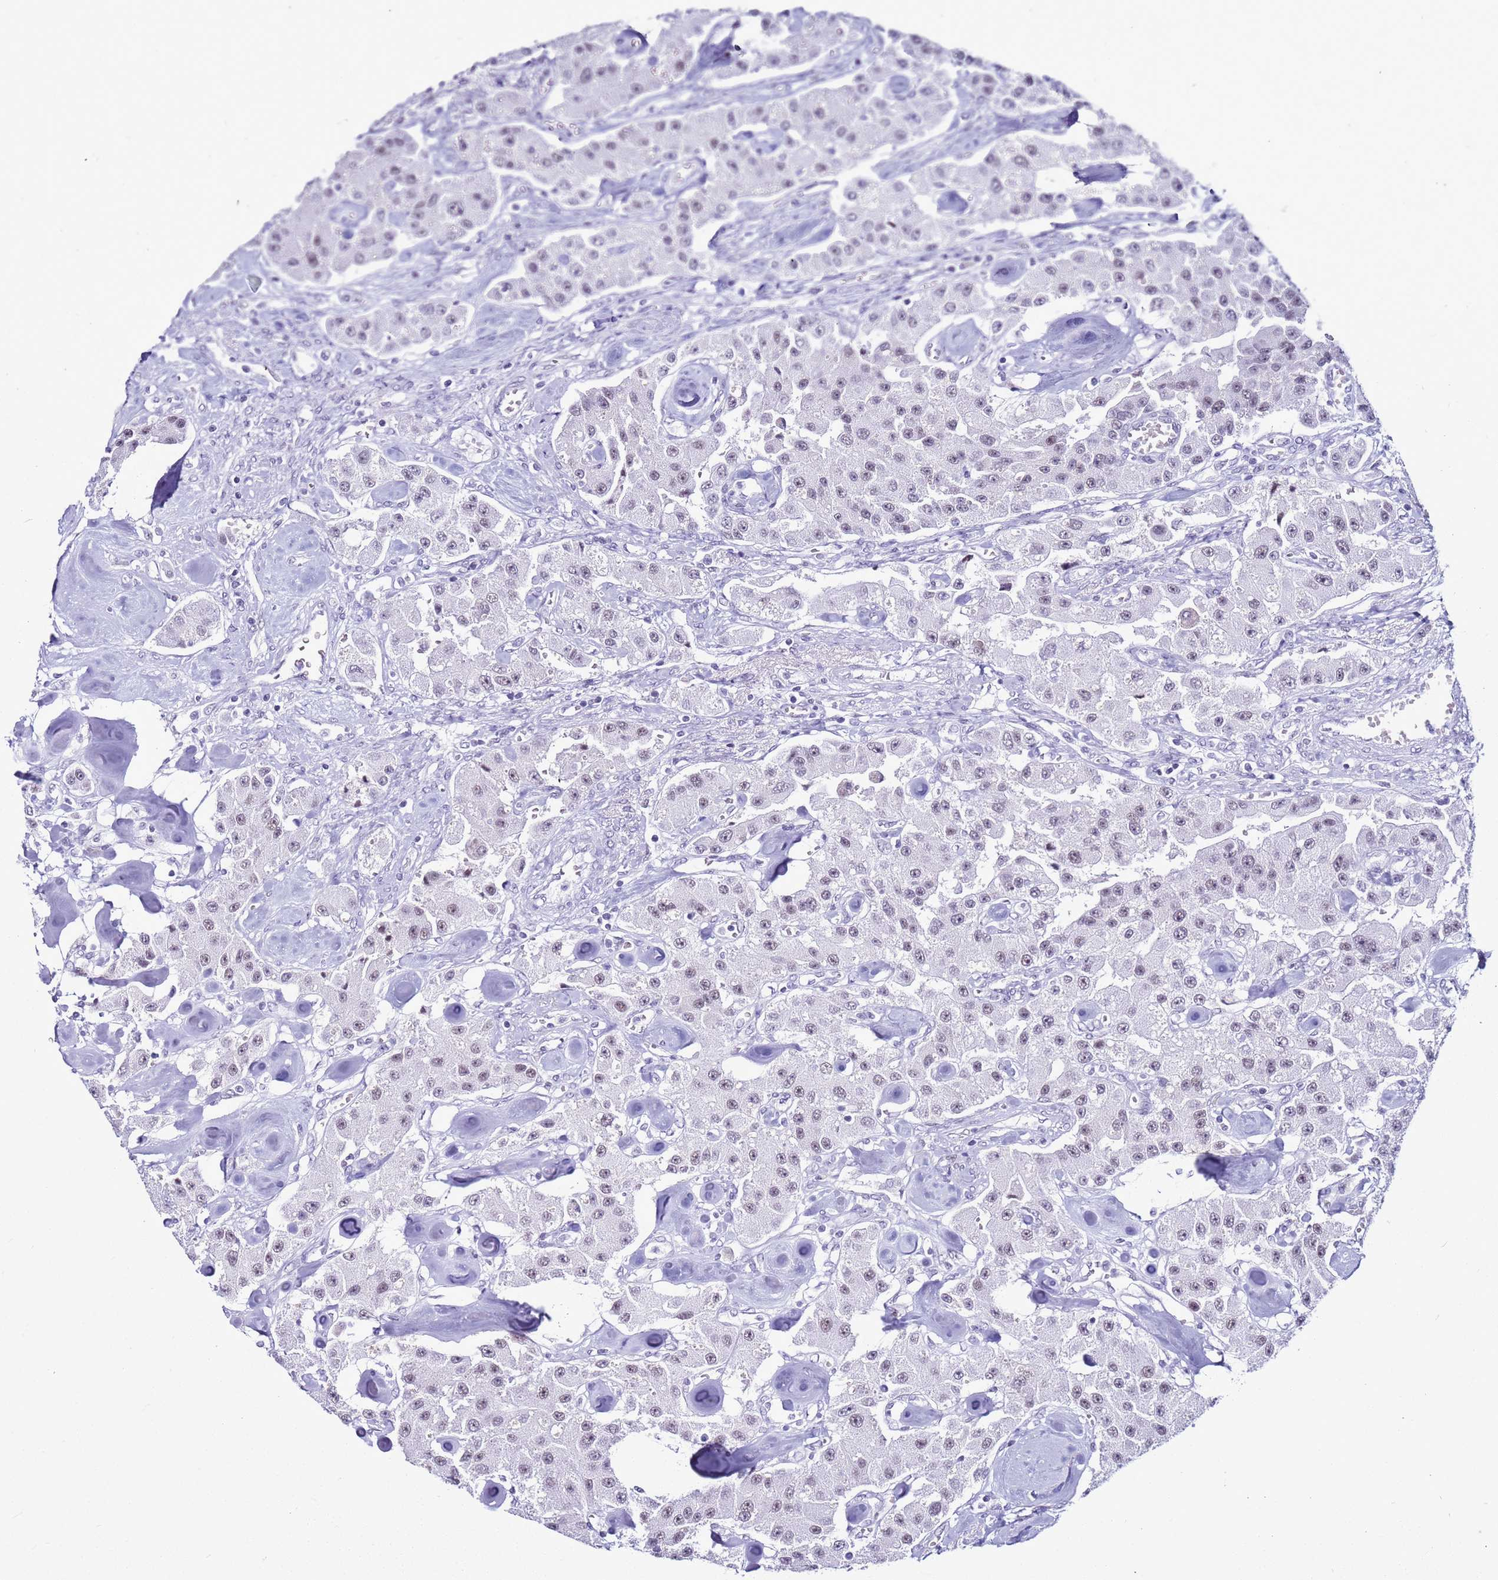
{"staining": {"intensity": "weak", "quantity": ">75%", "location": "nuclear"}, "tissue": "carcinoid", "cell_type": "Tumor cells", "image_type": "cancer", "snomed": [{"axis": "morphology", "description": "Carcinoid, malignant, NOS"}, {"axis": "topography", "description": "Pancreas"}], "caption": "This photomicrograph demonstrates IHC staining of carcinoid (malignant), with low weak nuclear expression in about >75% of tumor cells.", "gene": "DHX15", "patient": {"sex": "male", "age": 41}}